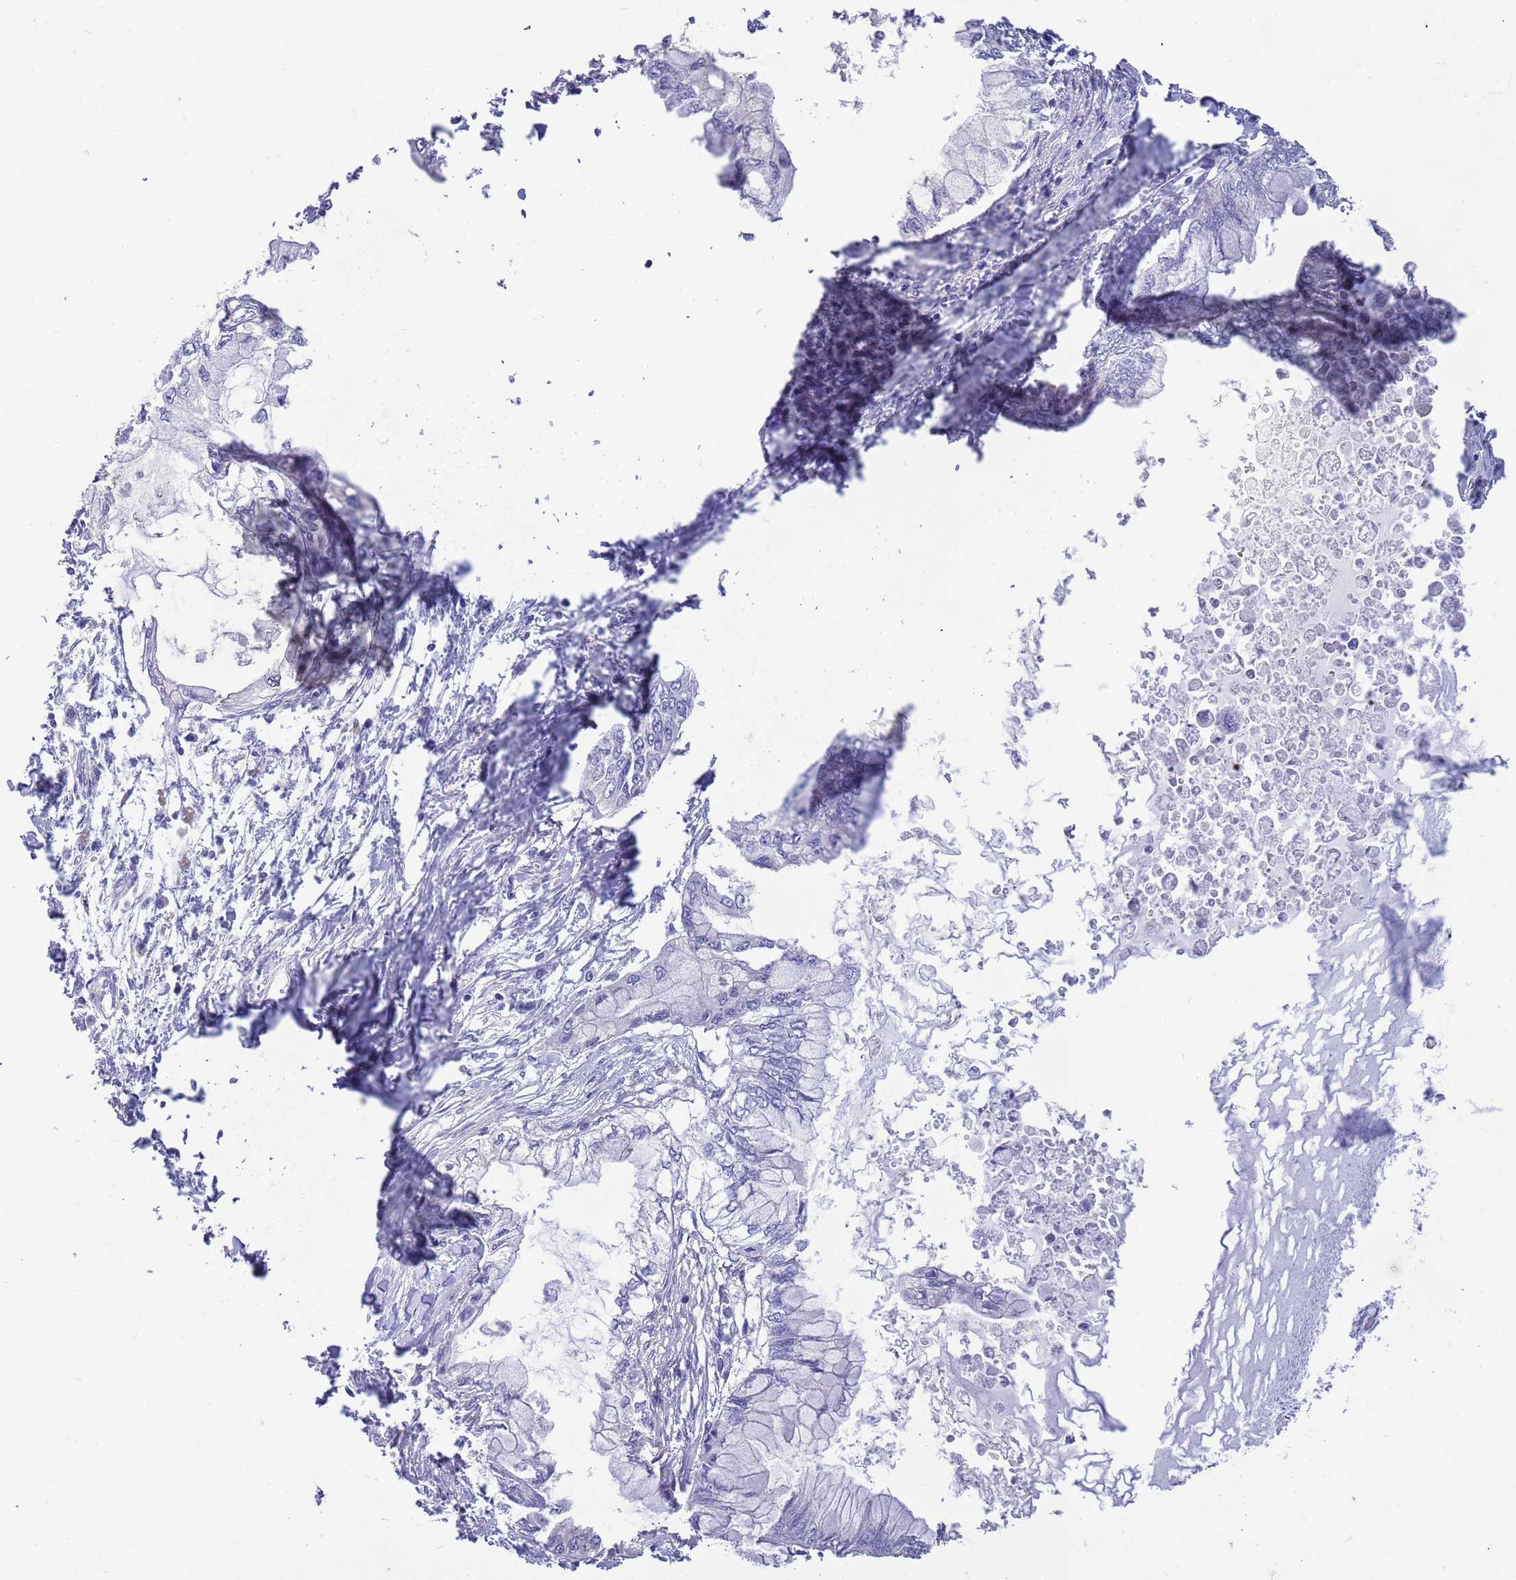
{"staining": {"intensity": "negative", "quantity": "none", "location": "none"}, "tissue": "pancreatic cancer", "cell_type": "Tumor cells", "image_type": "cancer", "snomed": [{"axis": "morphology", "description": "Adenocarcinoma, NOS"}, {"axis": "topography", "description": "Pancreas"}], "caption": "Tumor cells show no significant protein staining in adenocarcinoma (pancreatic).", "gene": "AP5S1", "patient": {"sex": "male", "age": 48}}